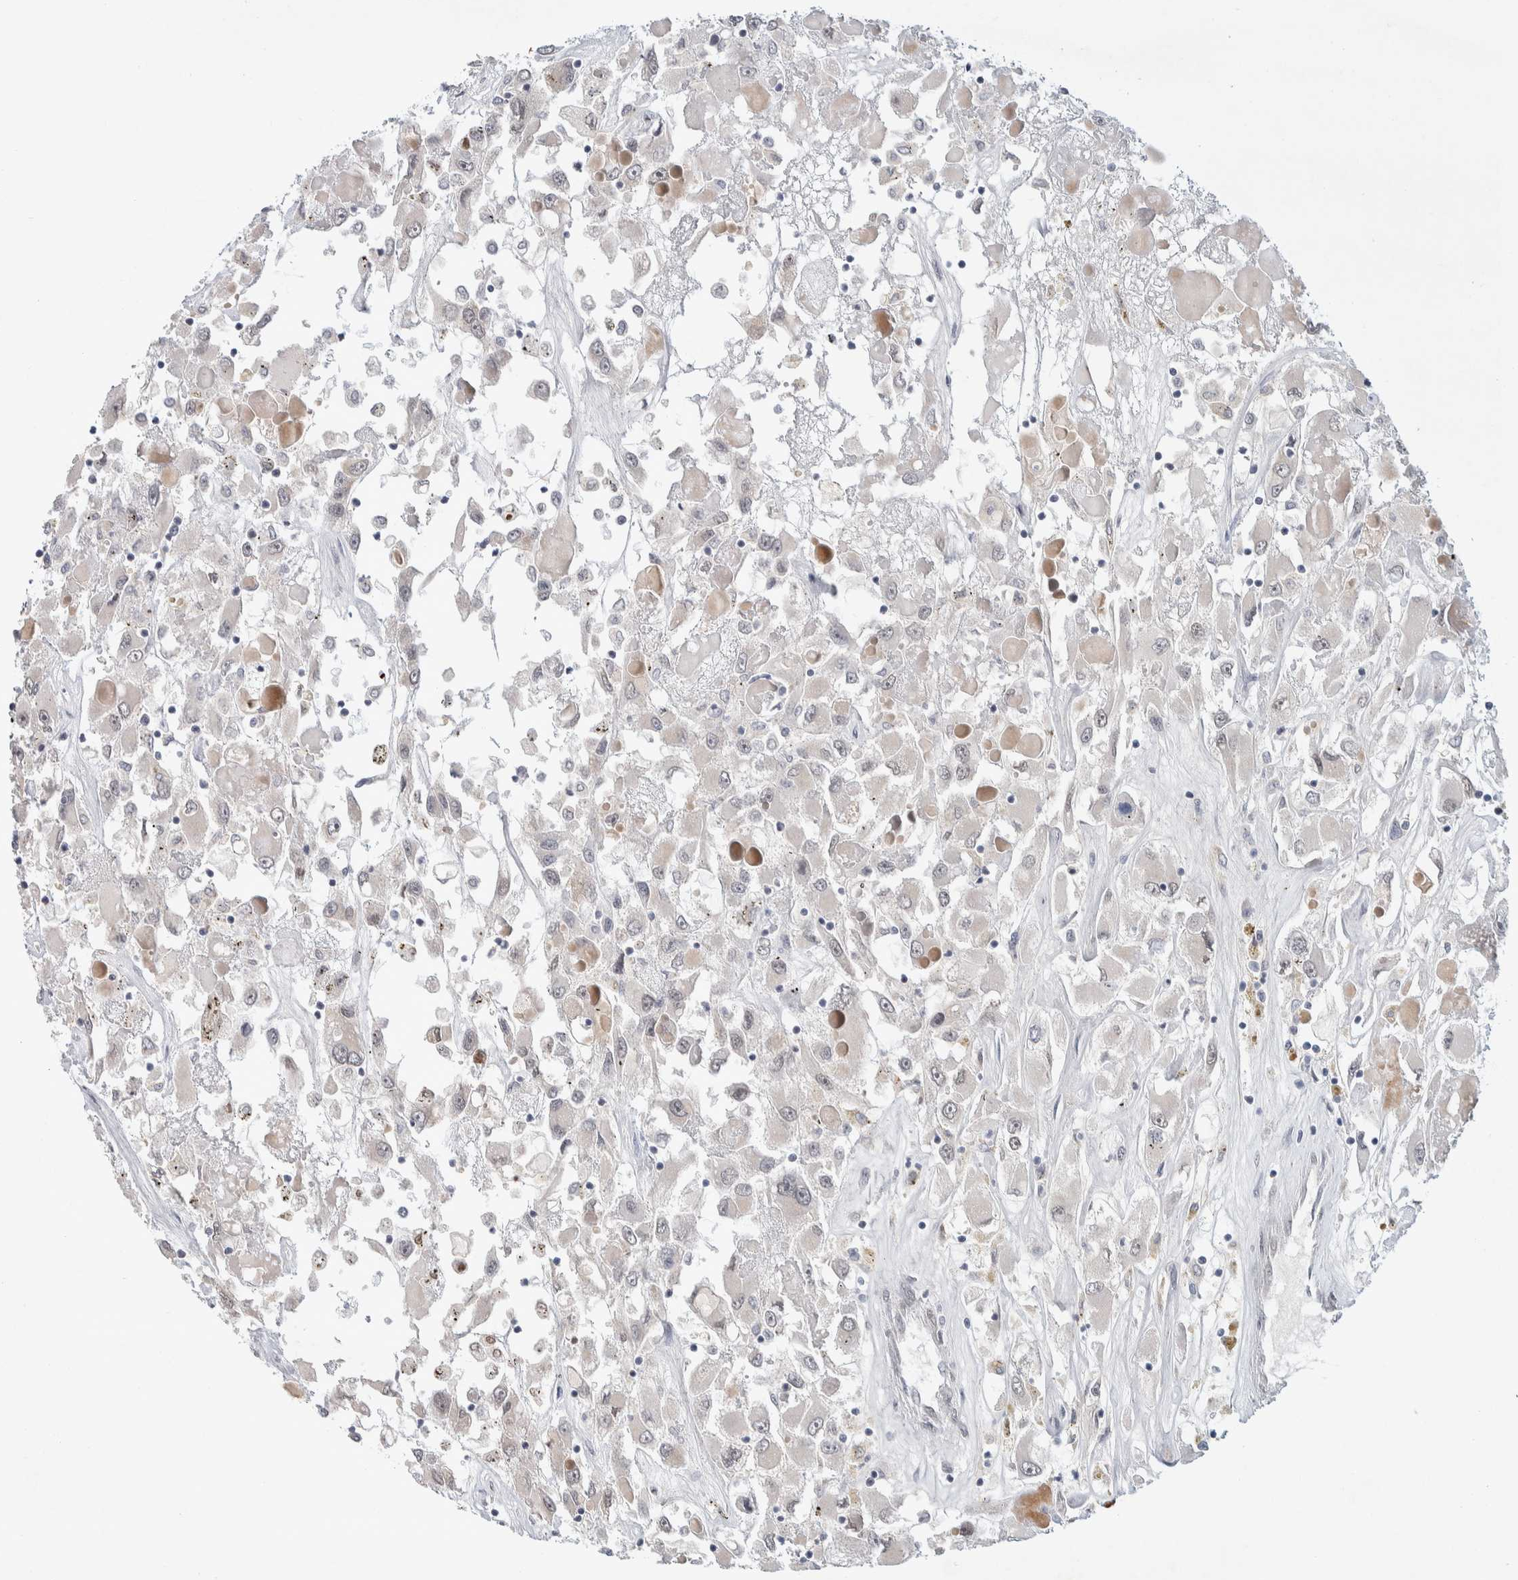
{"staining": {"intensity": "negative", "quantity": "none", "location": "none"}, "tissue": "renal cancer", "cell_type": "Tumor cells", "image_type": "cancer", "snomed": [{"axis": "morphology", "description": "Adenocarcinoma, NOS"}, {"axis": "topography", "description": "Kidney"}], "caption": "There is no significant positivity in tumor cells of renal cancer.", "gene": "CRAT", "patient": {"sex": "female", "age": 52}}